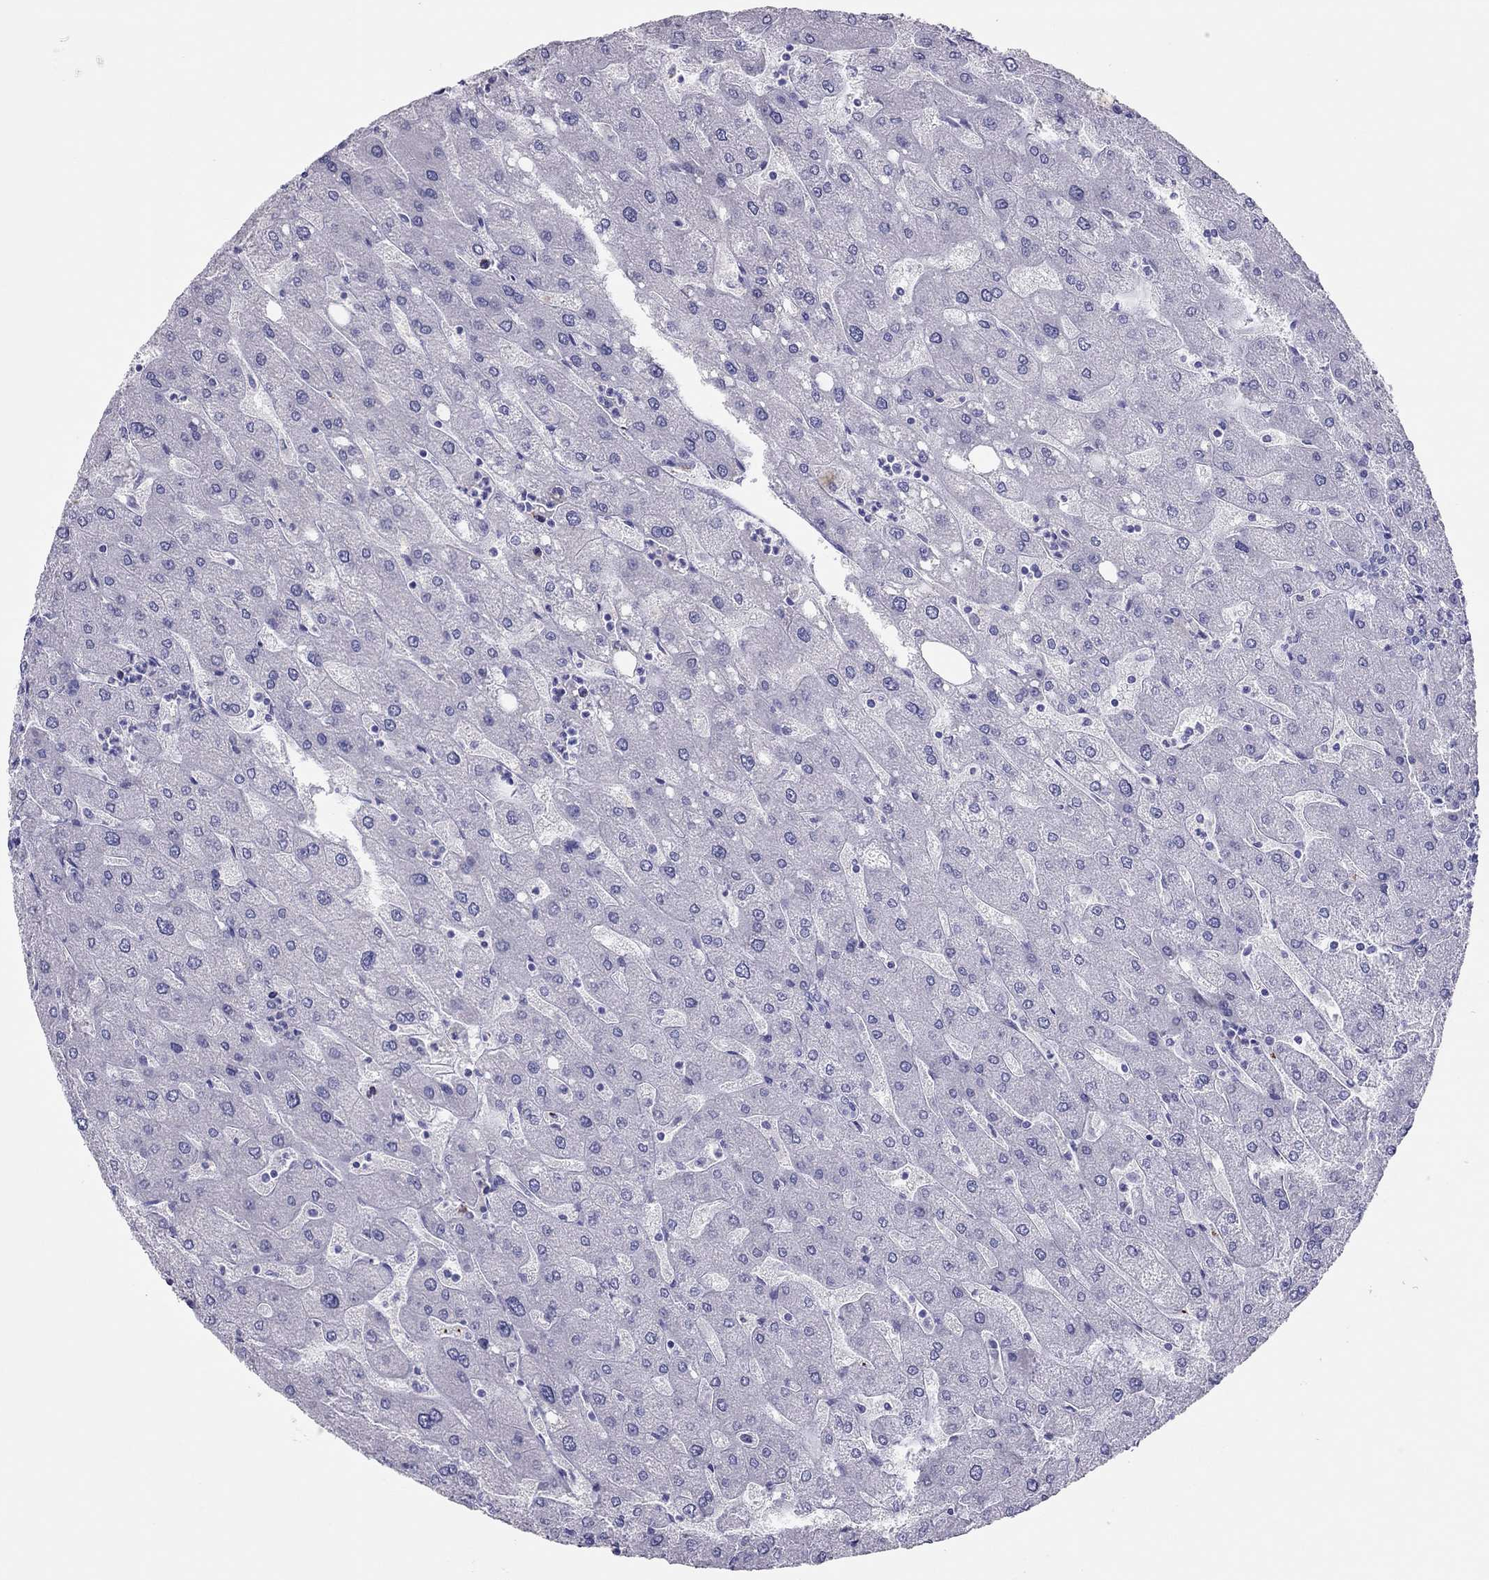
{"staining": {"intensity": "negative", "quantity": "none", "location": "none"}, "tissue": "liver", "cell_type": "Cholangiocytes", "image_type": "normal", "snomed": [{"axis": "morphology", "description": "Normal tissue, NOS"}, {"axis": "topography", "description": "Liver"}], "caption": "IHC of normal liver exhibits no staining in cholangiocytes.", "gene": "TSHB", "patient": {"sex": "male", "age": 67}}